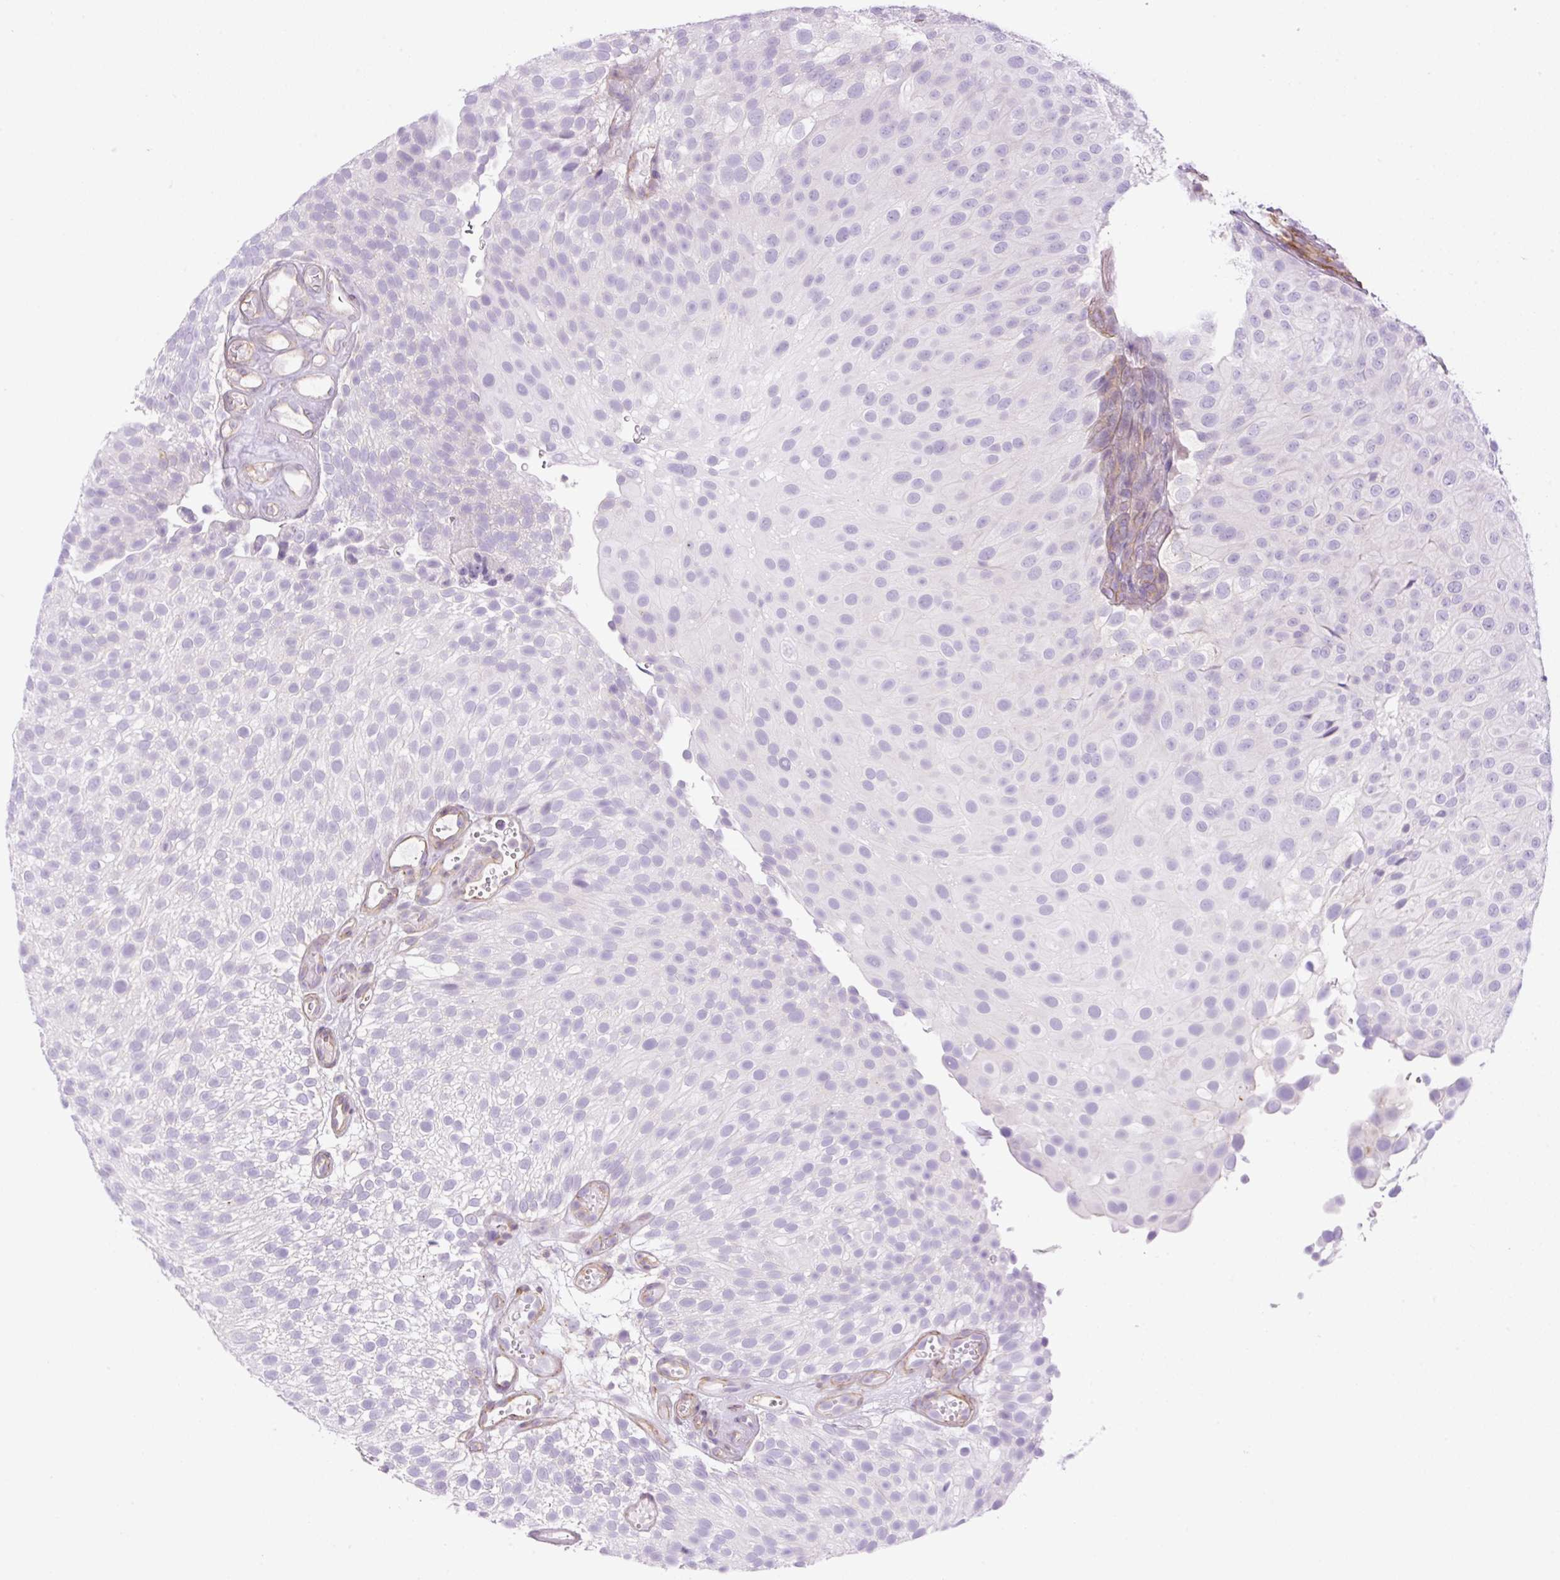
{"staining": {"intensity": "negative", "quantity": "none", "location": "none"}, "tissue": "urothelial cancer", "cell_type": "Tumor cells", "image_type": "cancer", "snomed": [{"axis": "morphology", "description": "Urothelial carcinoma, Low grade"}, {"axis": "topography", "description": "Urinary bladder"}], "caption": "A high-resolution image shows immunohistochemistry (IHC) staining of urothelial cancer, which shows no significant staining in tumor cells. (IHC, brightfield microscopy, high magnification).", "gene": "EHD3", "patient": {"sex": "male", "age": 78}}